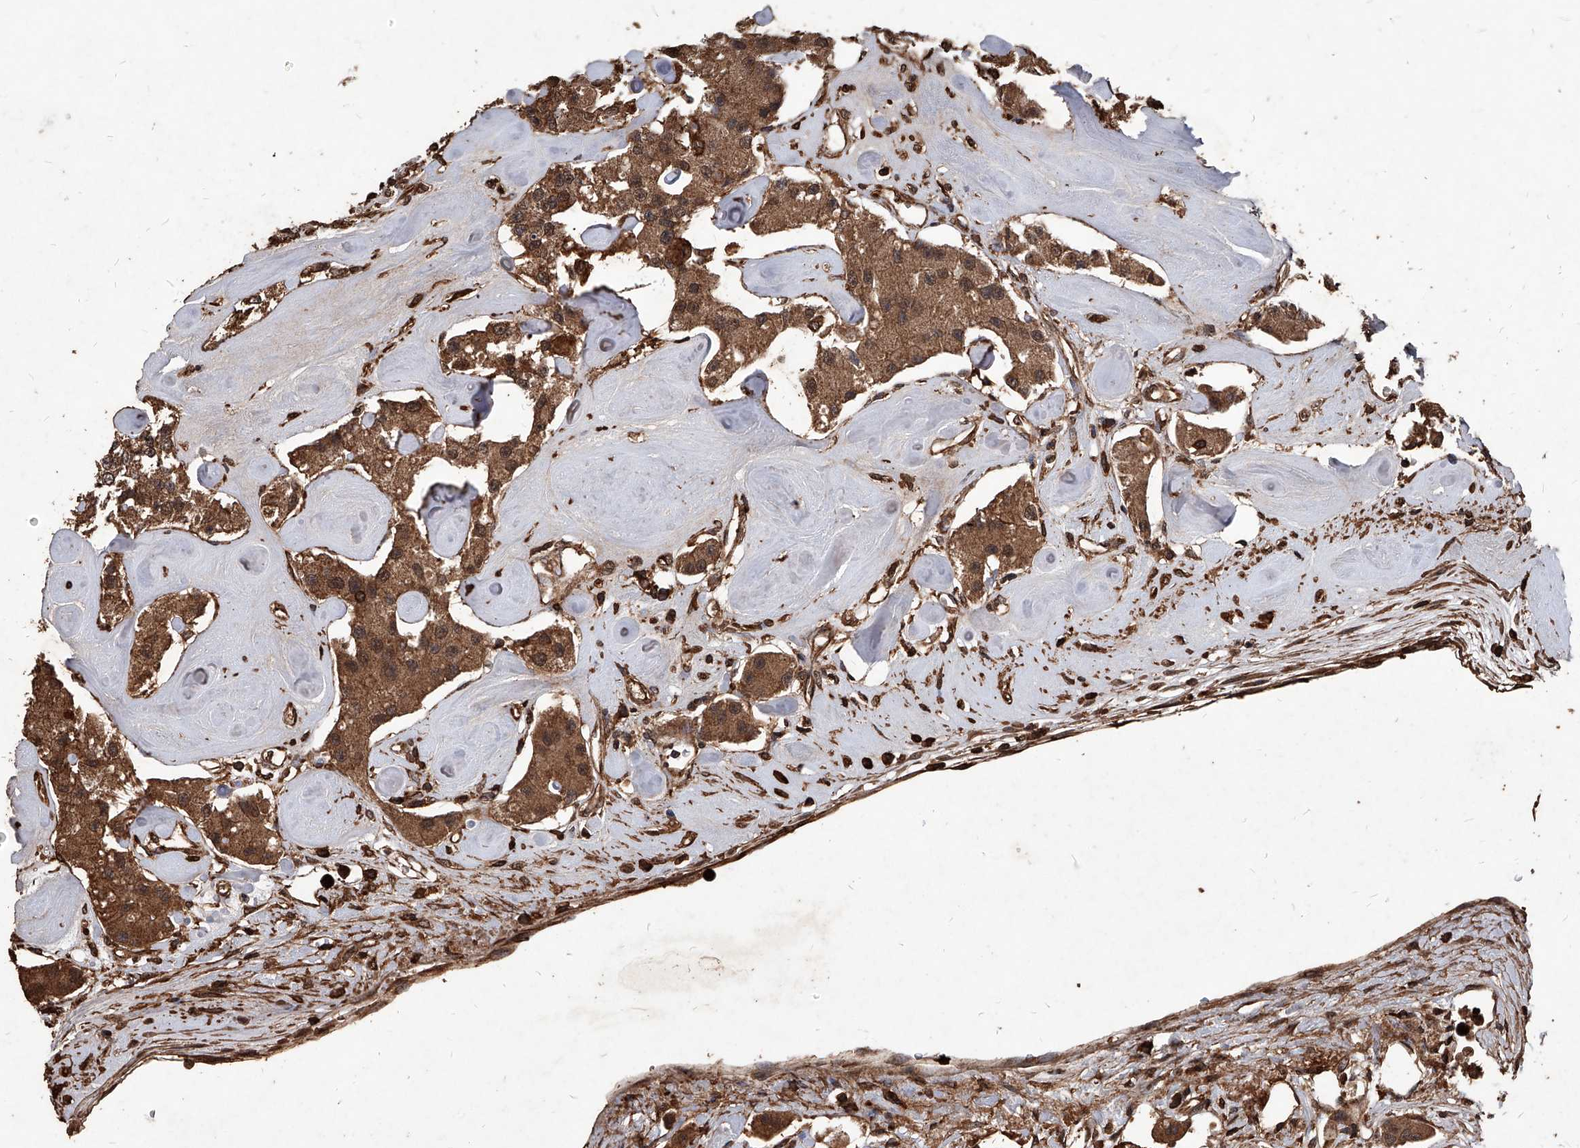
{"staining": {"intensity": "moderate", "quantity": ">75%", "location": "cytoplasmic/membranous"}, "tissue": "carcinoid", "cell_type": "Tumor cells", "image_type": "cancer", "snomed": [{"axis": "morphology", "description": "Carcinoid, malignant, NOS"}, {"axis": "topography", "description": "Pancreas"}], "caption": "The image shows immunohistochemical staining of carcinoid (malignant). There is moderate cytoplasmic/membranous staining is appreciated in about >75% of tumor cells. The staining is performed using DAB brown chromogen to label protein expression. The nuclei are counter-stained blue using hematoxylin.", "gene": "UCP2", "patient": {"sex": "male", "age": 41}}